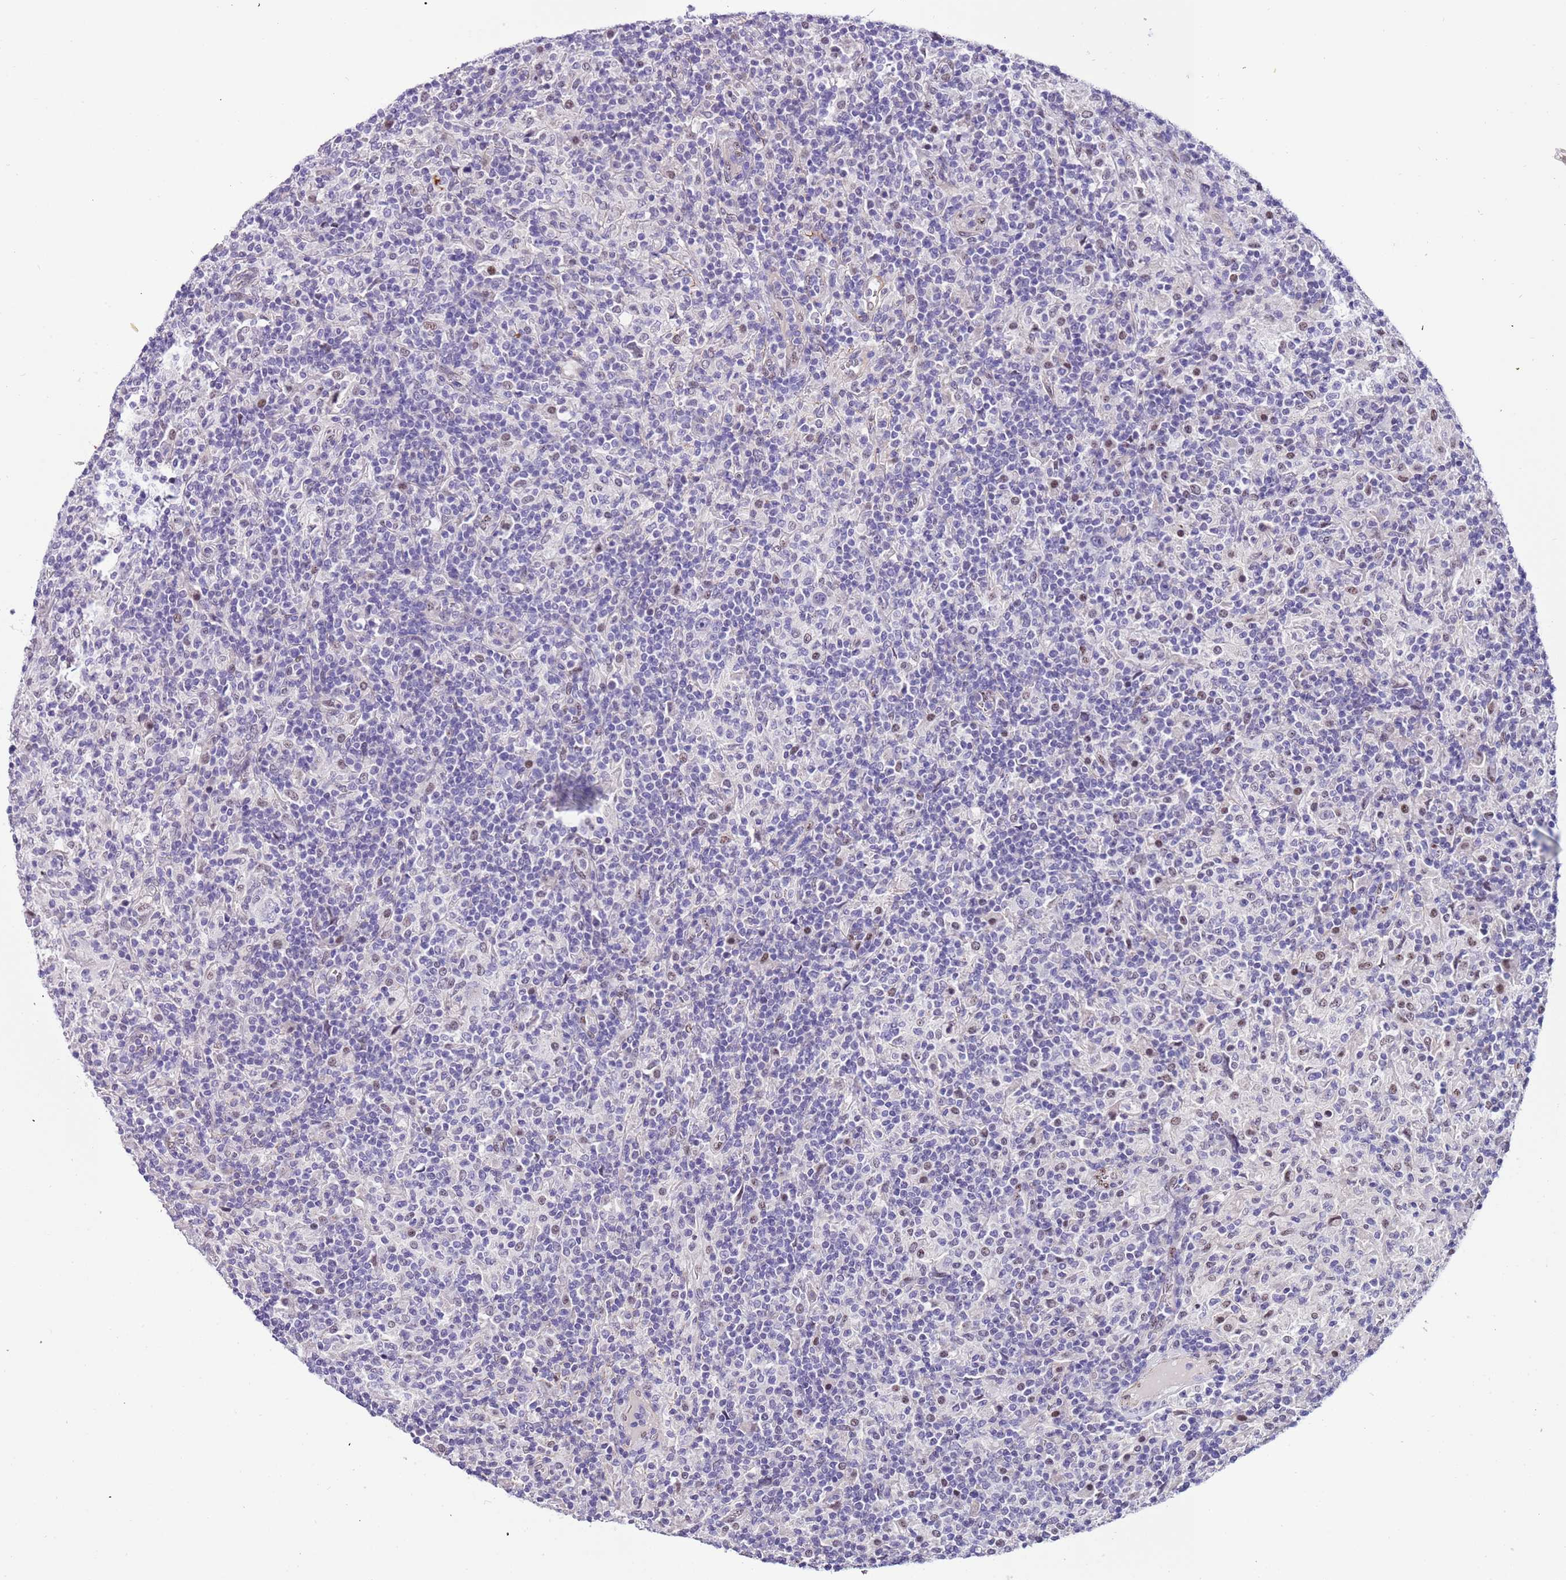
{"staining": {"intensity": "negative", "quantity": "none", "location": "none"}, "tissue": "lymphoma", "cell_type": "Tumor cells", "image_type": "cancer", "snomed": [{"axis": "morphology", "description": "Hodgkin's disease, NOS"}, {"axis": "topography", "description": "Lymph node"}], "caption": "Immunohistochemistry image of human lymphoma stained for a protein (brown), which displays no positivity in tumor cells. Nuclei are stained in blue.", "gene": "PLEKHH1", "patient": {"sex": "male", "age": 70}}